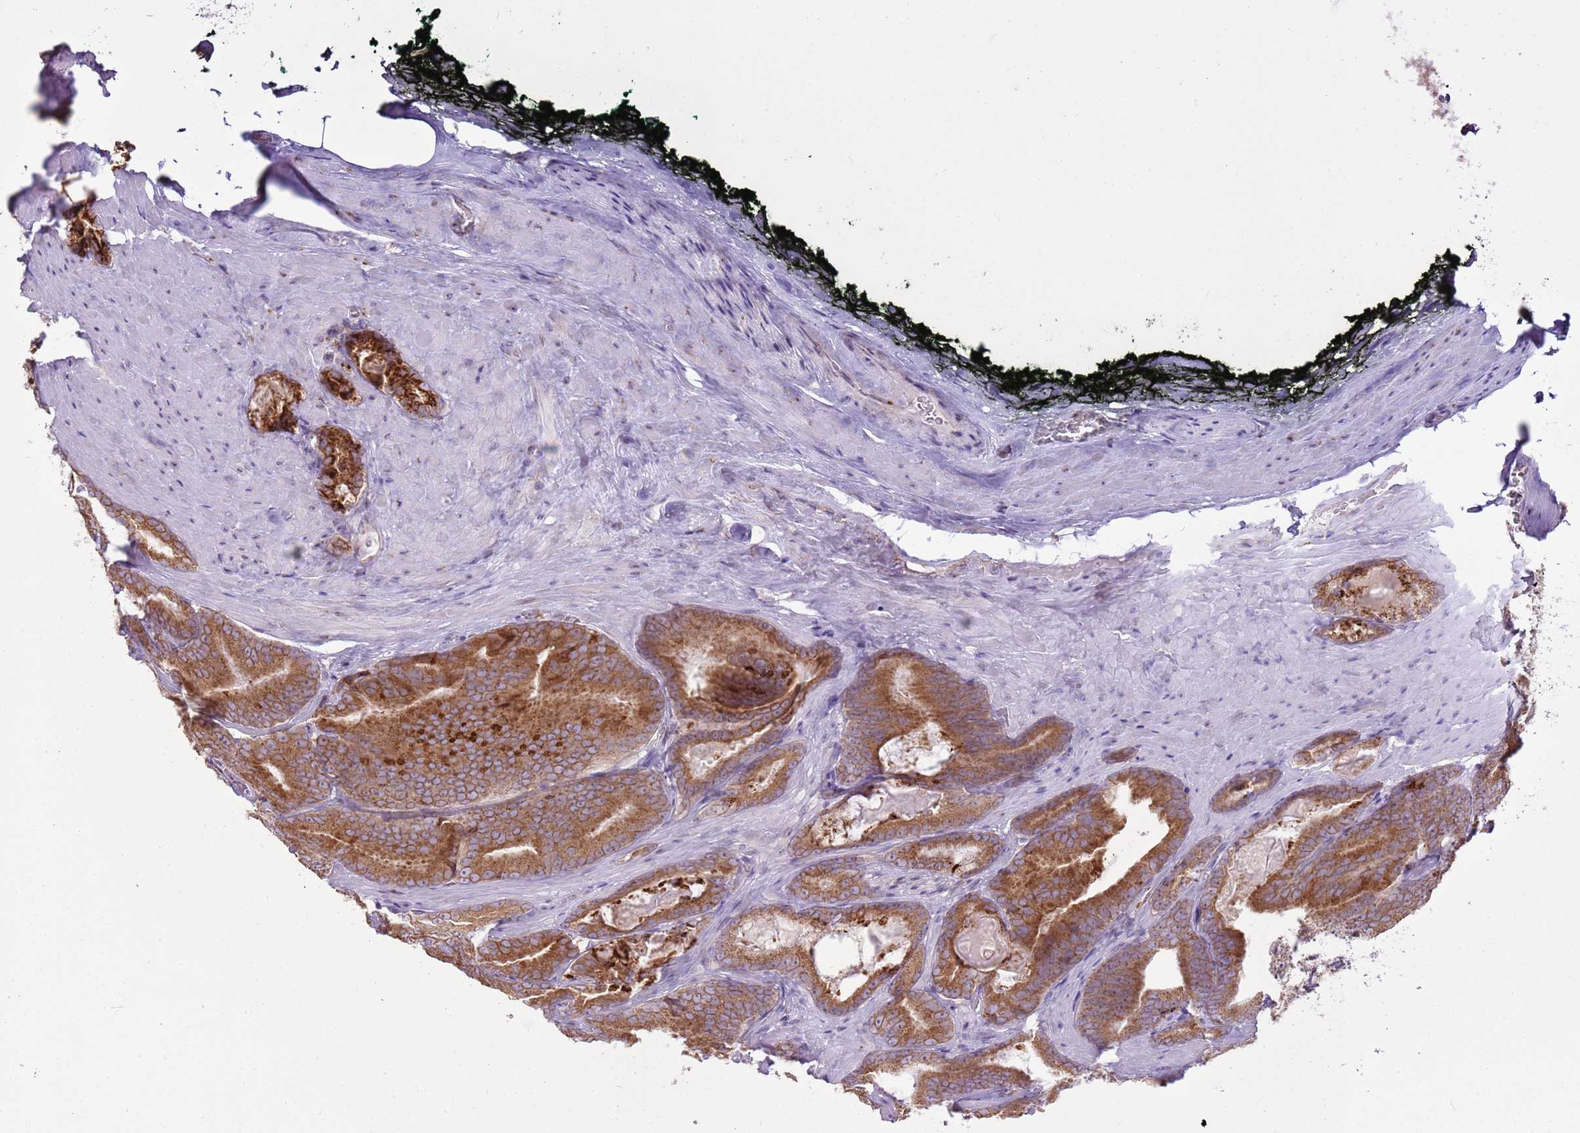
{"staining": {"intensity": "strong", "quantity": ">75%", "location": "cytoplasmic/membranous"}, "tissue": "prostate cancer", "cell_type": "Tumor cells", "image_type": "cancer", "snomed": [{"axis": "morphology", "description": "Adenocarcinoma, High grade"}, {"axis": "topography", "description": "Prostate"}], "caption": "Tumor cells exhibit strong cytoplasmic/membranous positivity in about >75% of cells in prostate cancer.", "gene": "TMED10", "patient": {"sex": "male", "age": 66}}